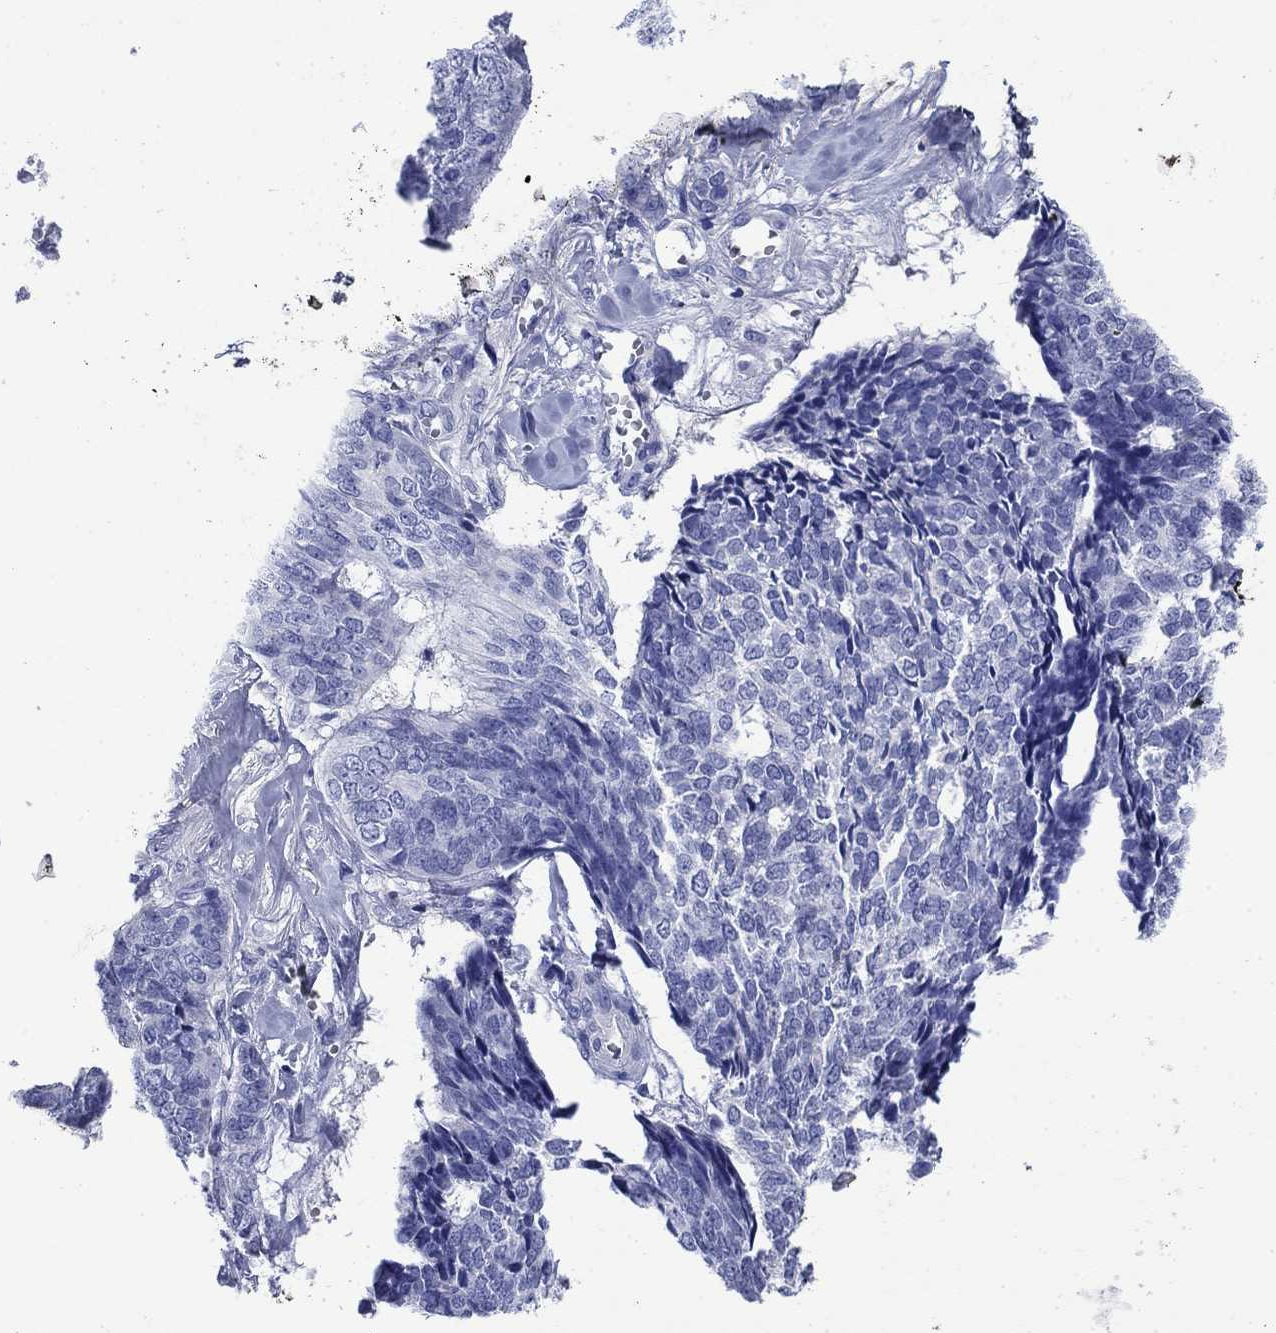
{"staining": {"intensity": "negative", "quantity": "none", "location": "none"}, "tissue": "skin cancer", "cell_type": "Tumor cells", "image_type": "cancer", "snomed": [{"axis": "morphology", "description": "Basal cell carcinoma"}, {"axis": "topography", "description": "Skin"}], "caption": "IHC micrograph of basal cell carcinoma (skin) stained for a protein (brown), which demonstrates no positivity in tumor cells.", "gene": "TFR2", "patient": {"sex": "male", "age": 86}}